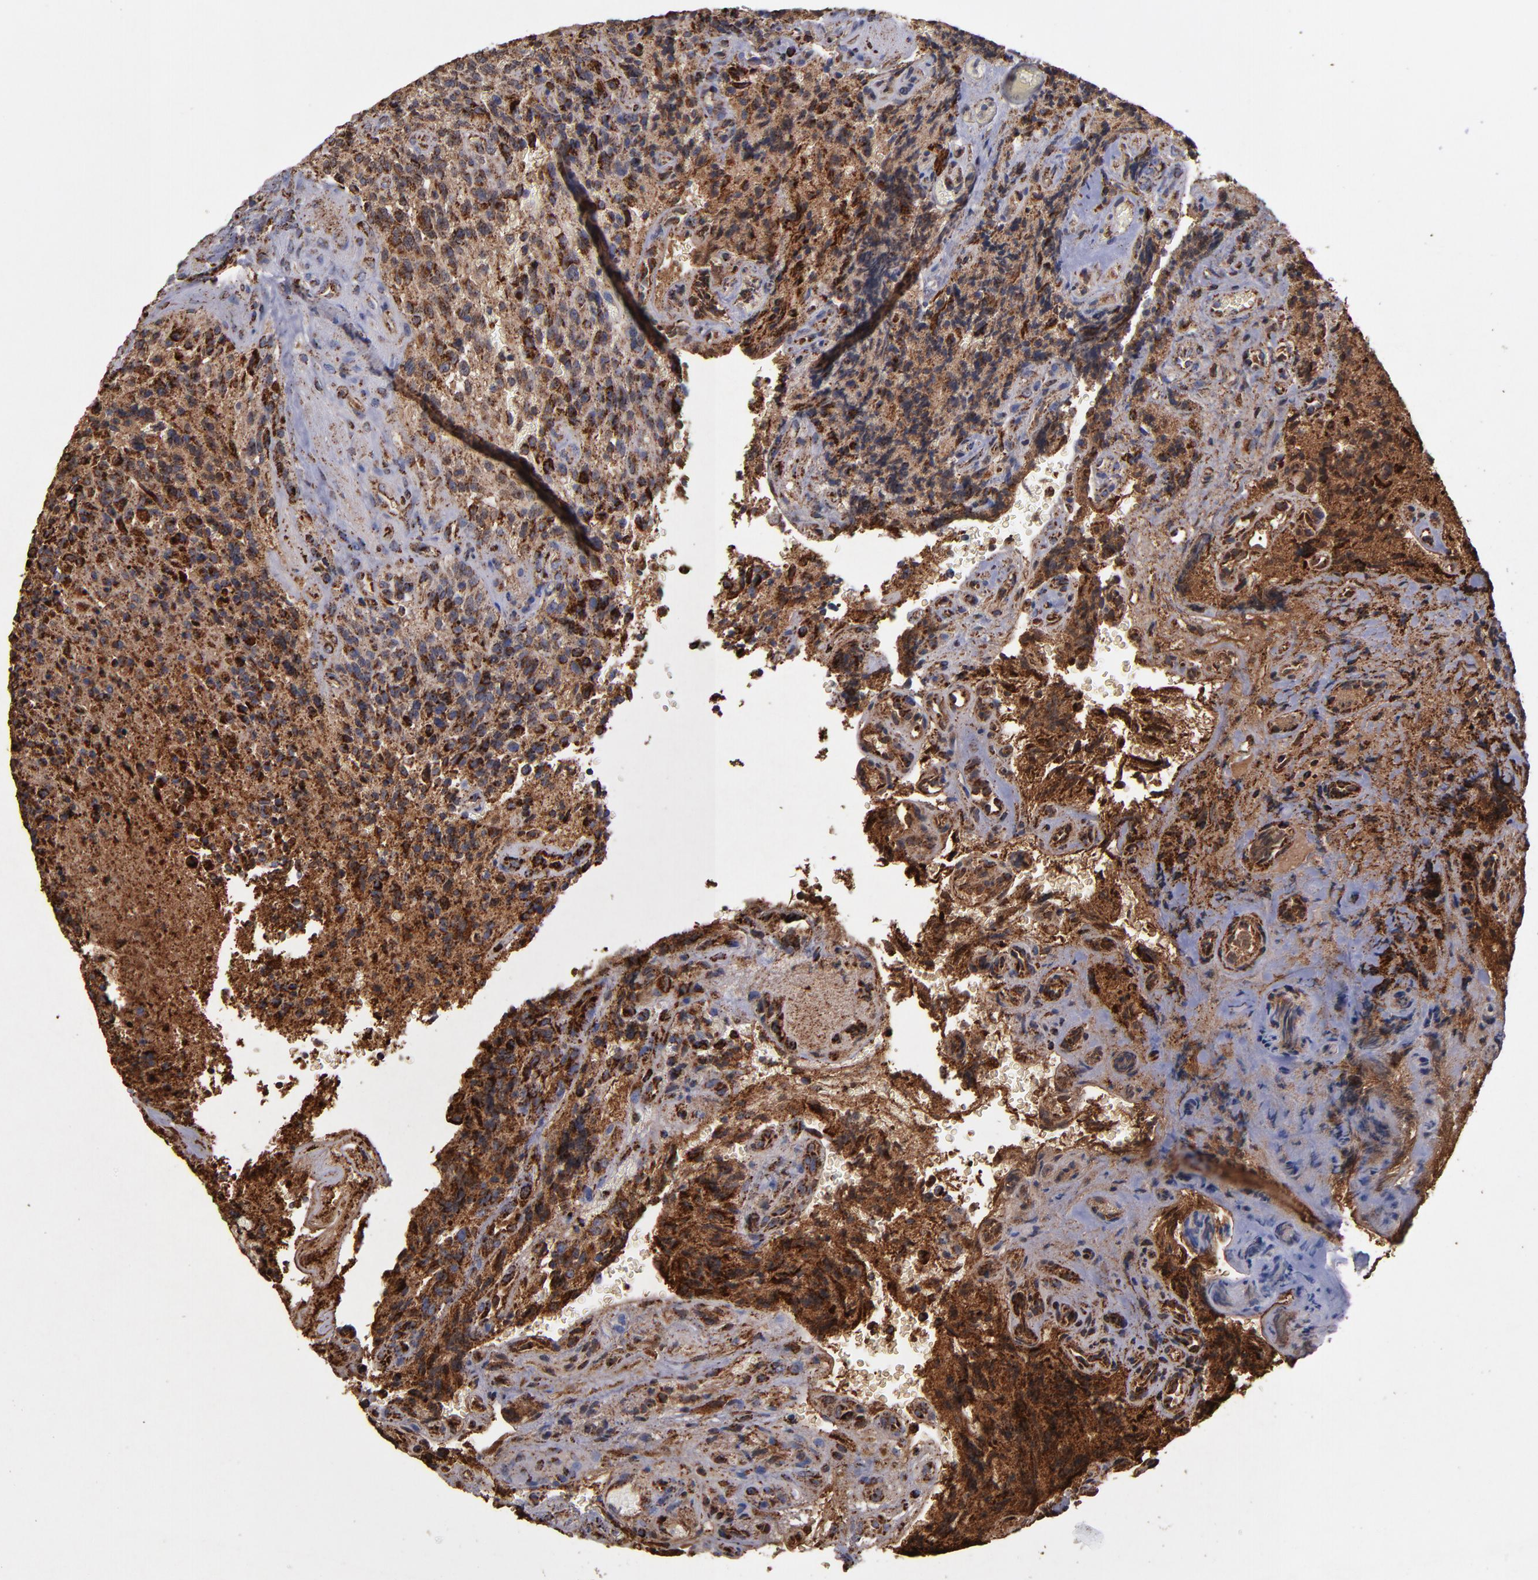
{"staining": {"intensity": "strong", "quantity": ">75%", "location": "cytoplasmic/membranous"}, "tissue": "glioma", "cell_type": "Tumor cells", "image_type": "cancer", "snomed": [{"axis": "morphology", "description": "Normal tissue, NOS"}, {"axis": "morphology", "description": "Glioma, malignant, High grade"}, {"axis": "topography", "description": "Cerebral cortex"}], "caption": "This image exhibits high-grade glioma (malignant) stained with immunohistochemistry (IHC) to label a protein in brown. The cytoplasmic/membranous of tumor cells show strong positivity for the protein. Nuclei are counter-stained blue.", "gene": "SOD2", "patient": {"sex": "male", "age": 56}}